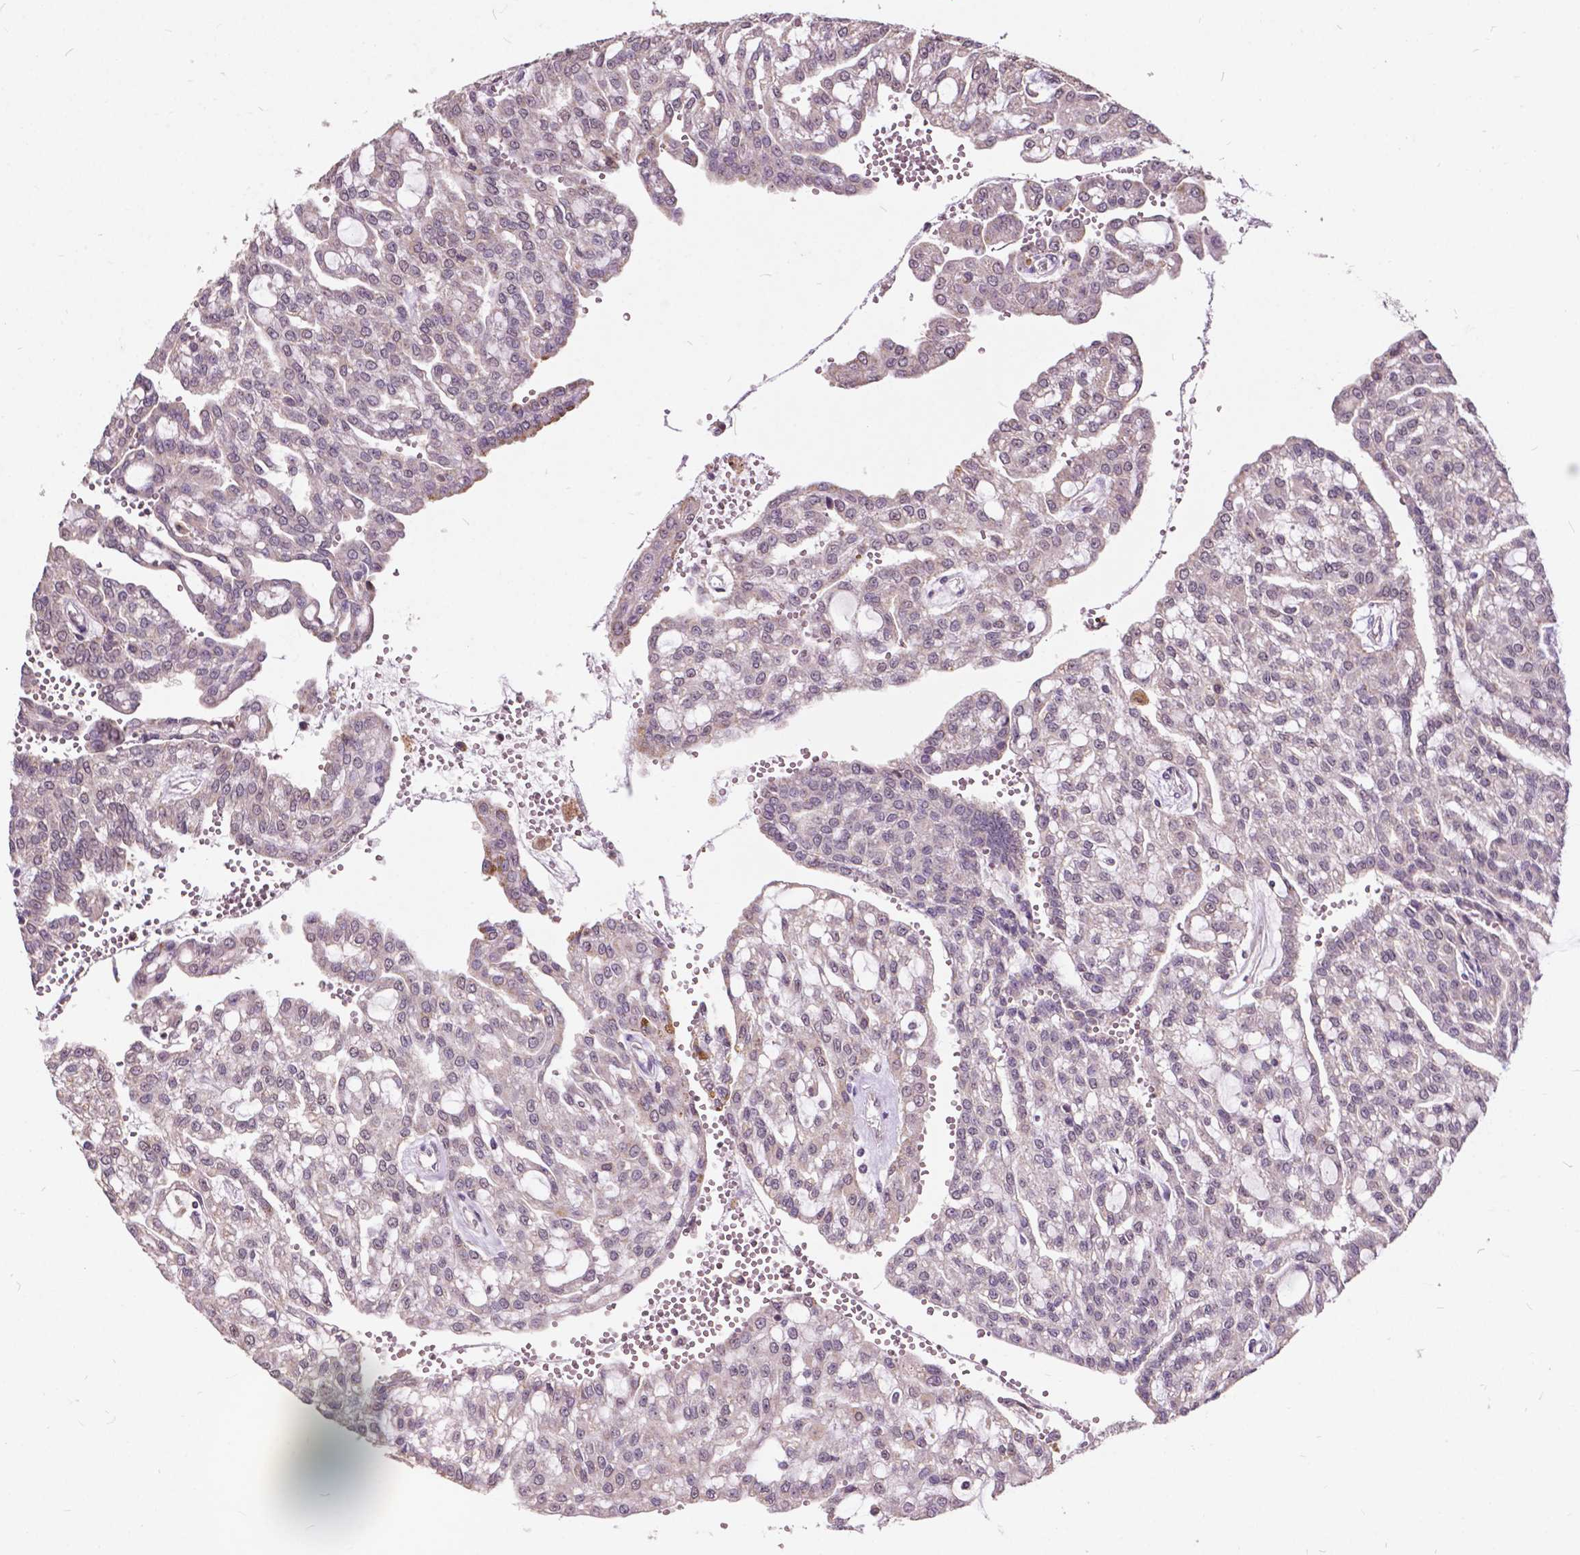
{"staining": {"intensity": "negative", "quantity": "none", "location": "none"}, "tissue": "renal cancer", "cell_type": "Tumor cells", "image_type": "cancer", "snomed": [{"axis": "morphology", "description": "Adenocarcinoma, NOS"}, {"axis": "topography", "description": "Kidney"}], "caption": "An immunohistochemistry image of renal adenocarcinoma is shown. There is no staining in tumor cells of renal adenocarcinoma. Nuclei are stained in blue.", "gene": "MSH2", "patient": {"sex": "male", "age": 63}}